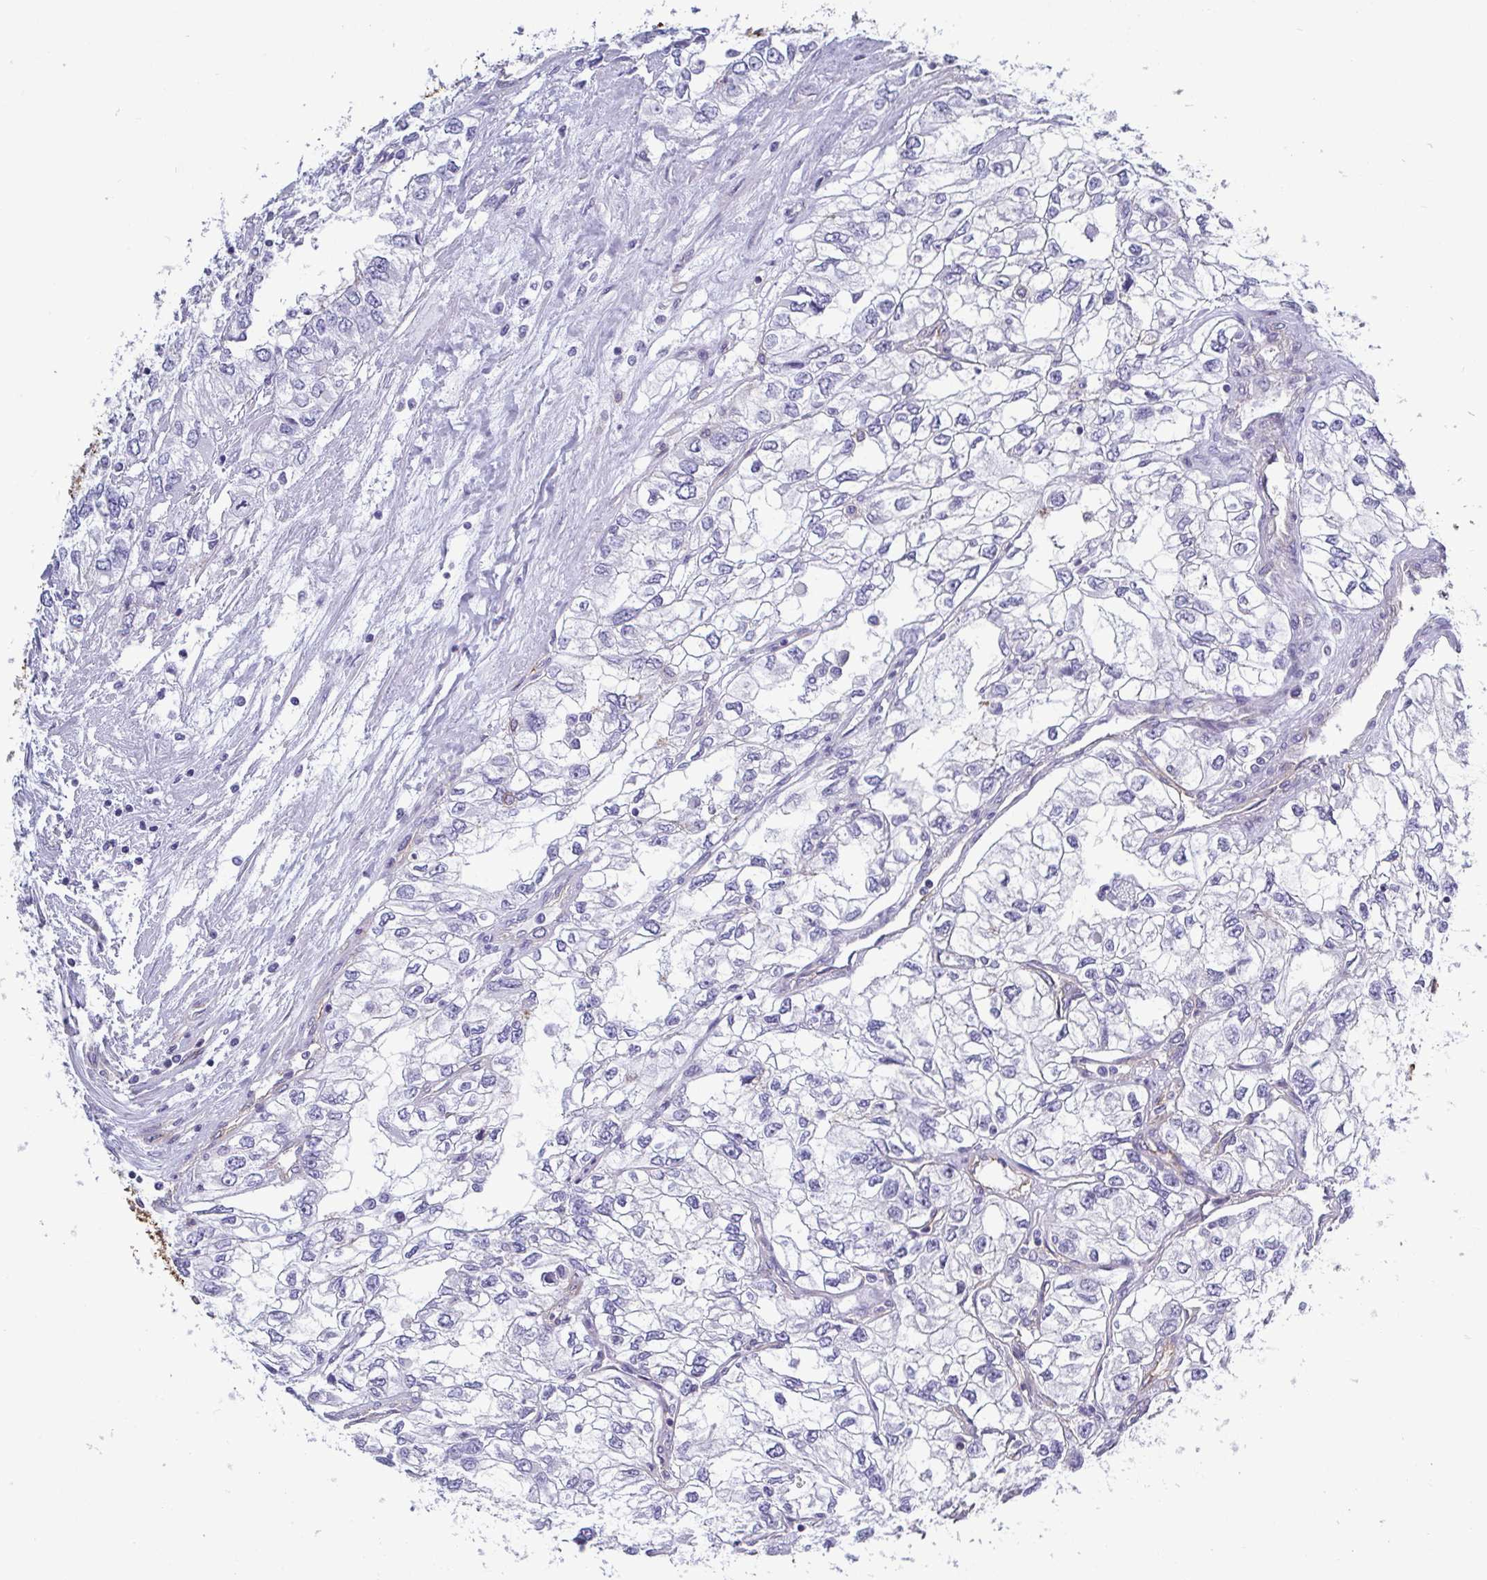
{"staining": {"intensity": "negative", "quantity": "none", "location": "none"}, "tissue": "renal cancer", "cell_type": "Tumor cells", "image_type": "cancer", "snomed": [{"axis": "morphology", "description": "Adenocarcinoma, NOS"}, {"axis": "topography", "description": "Kidney"}], "caption": "Micrograph shows no protein expression in tumor cells of adenocarcinoma (renal) tissue.", "gene": "LIMA1", "patient": {"sex": "female", "age": 59}}